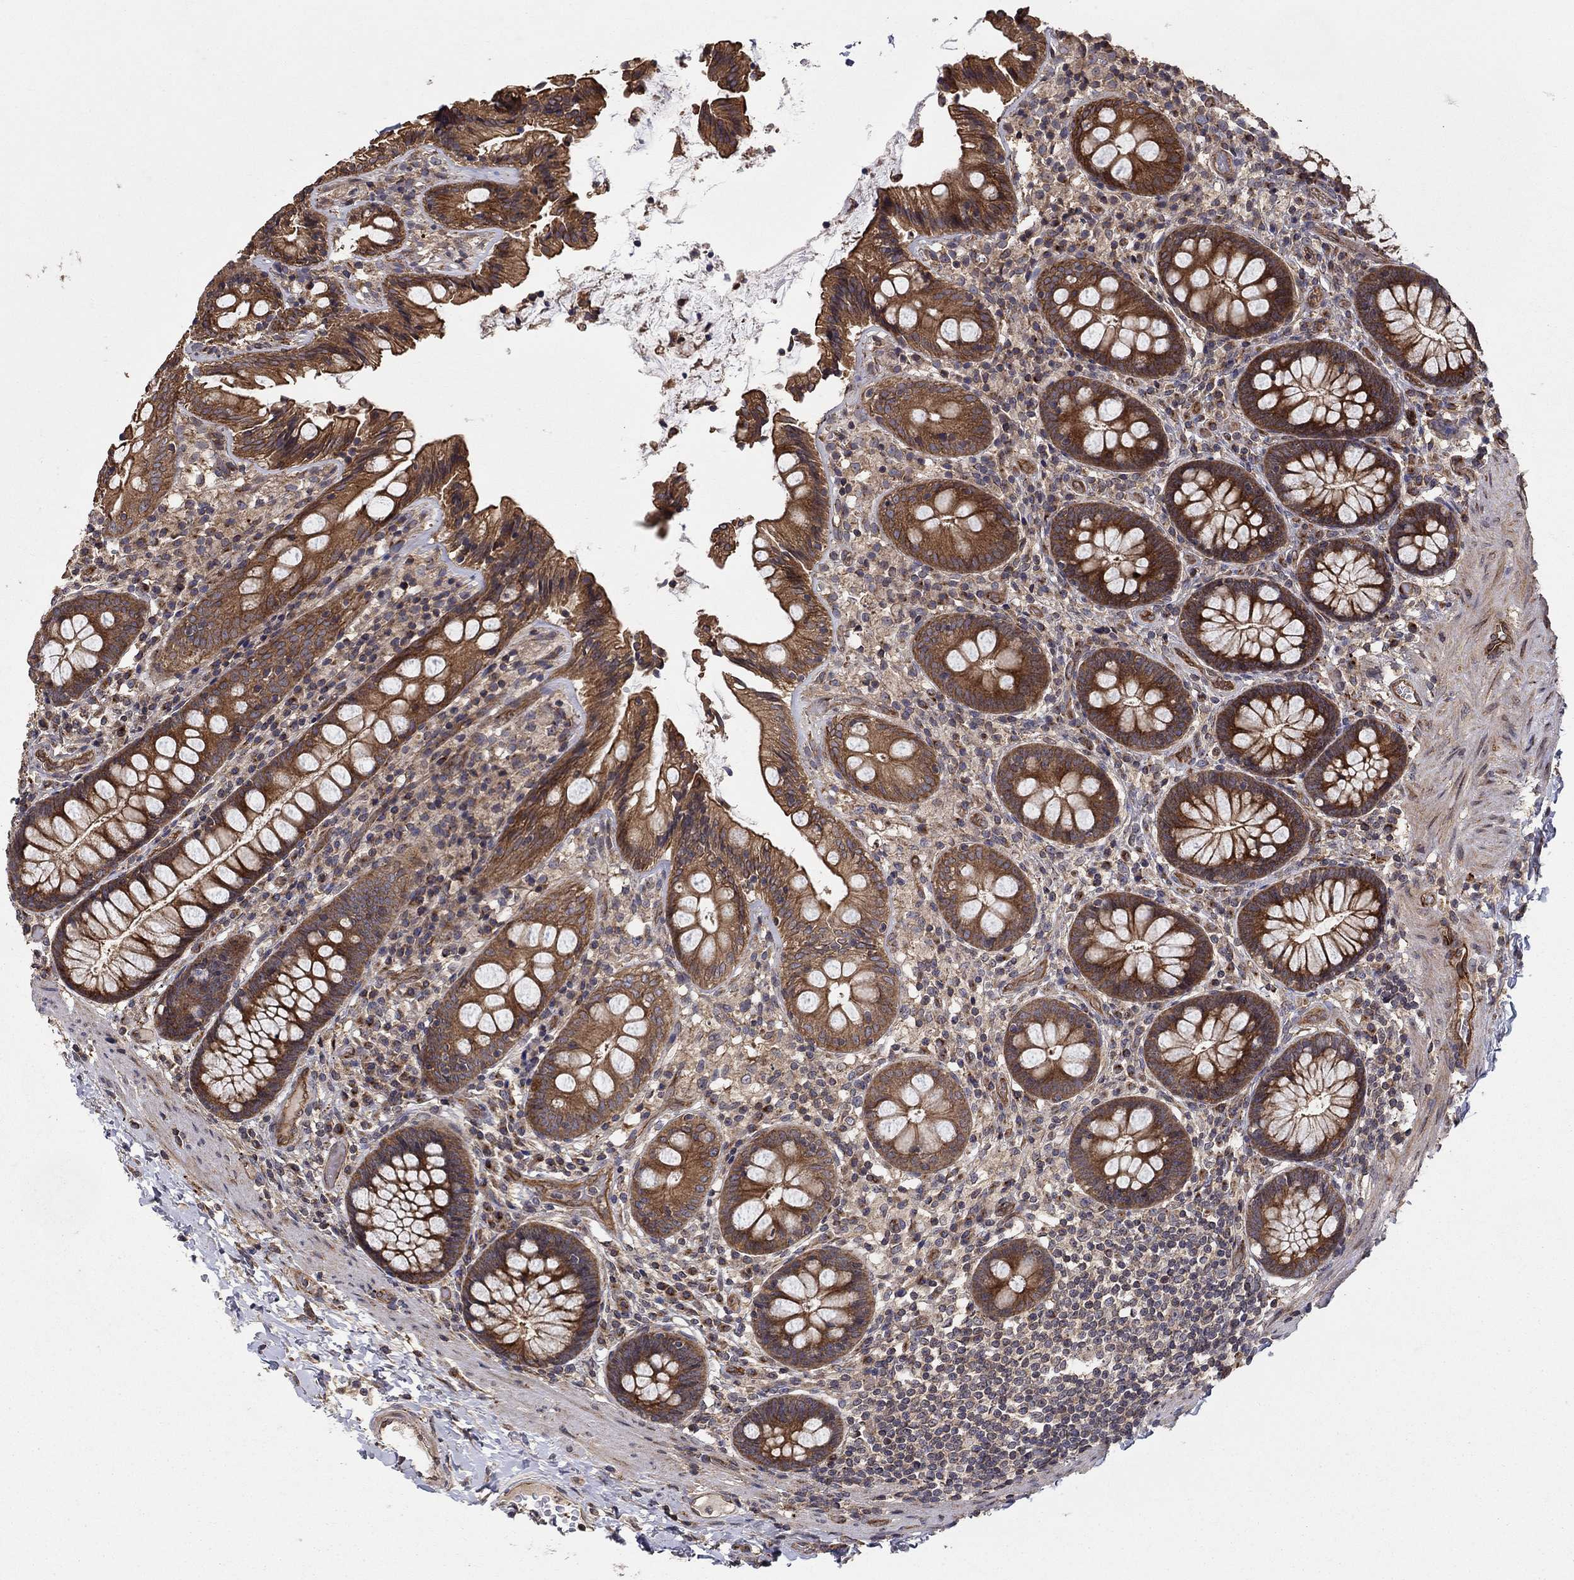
{"staining": {"intensity": "moderate", "quantity": ">75%", "location": "cytoplasmic/membranous"}, "tissue": "colon", "cell_type": "Endothelial cells", "image_type": "normal", "snomed": [{"axis": "morphology", "description": "Normal tissue, NOS"}, {"axis": "topography", "description": "Colon"}], "caption": "Protein staining of benign colon demonstrates moderate cytoplasmic/membranous staining in approximately >75% of endothelial cells.", "gene": "BMERB1", "patient": {"sex": "female", "age": 86}}